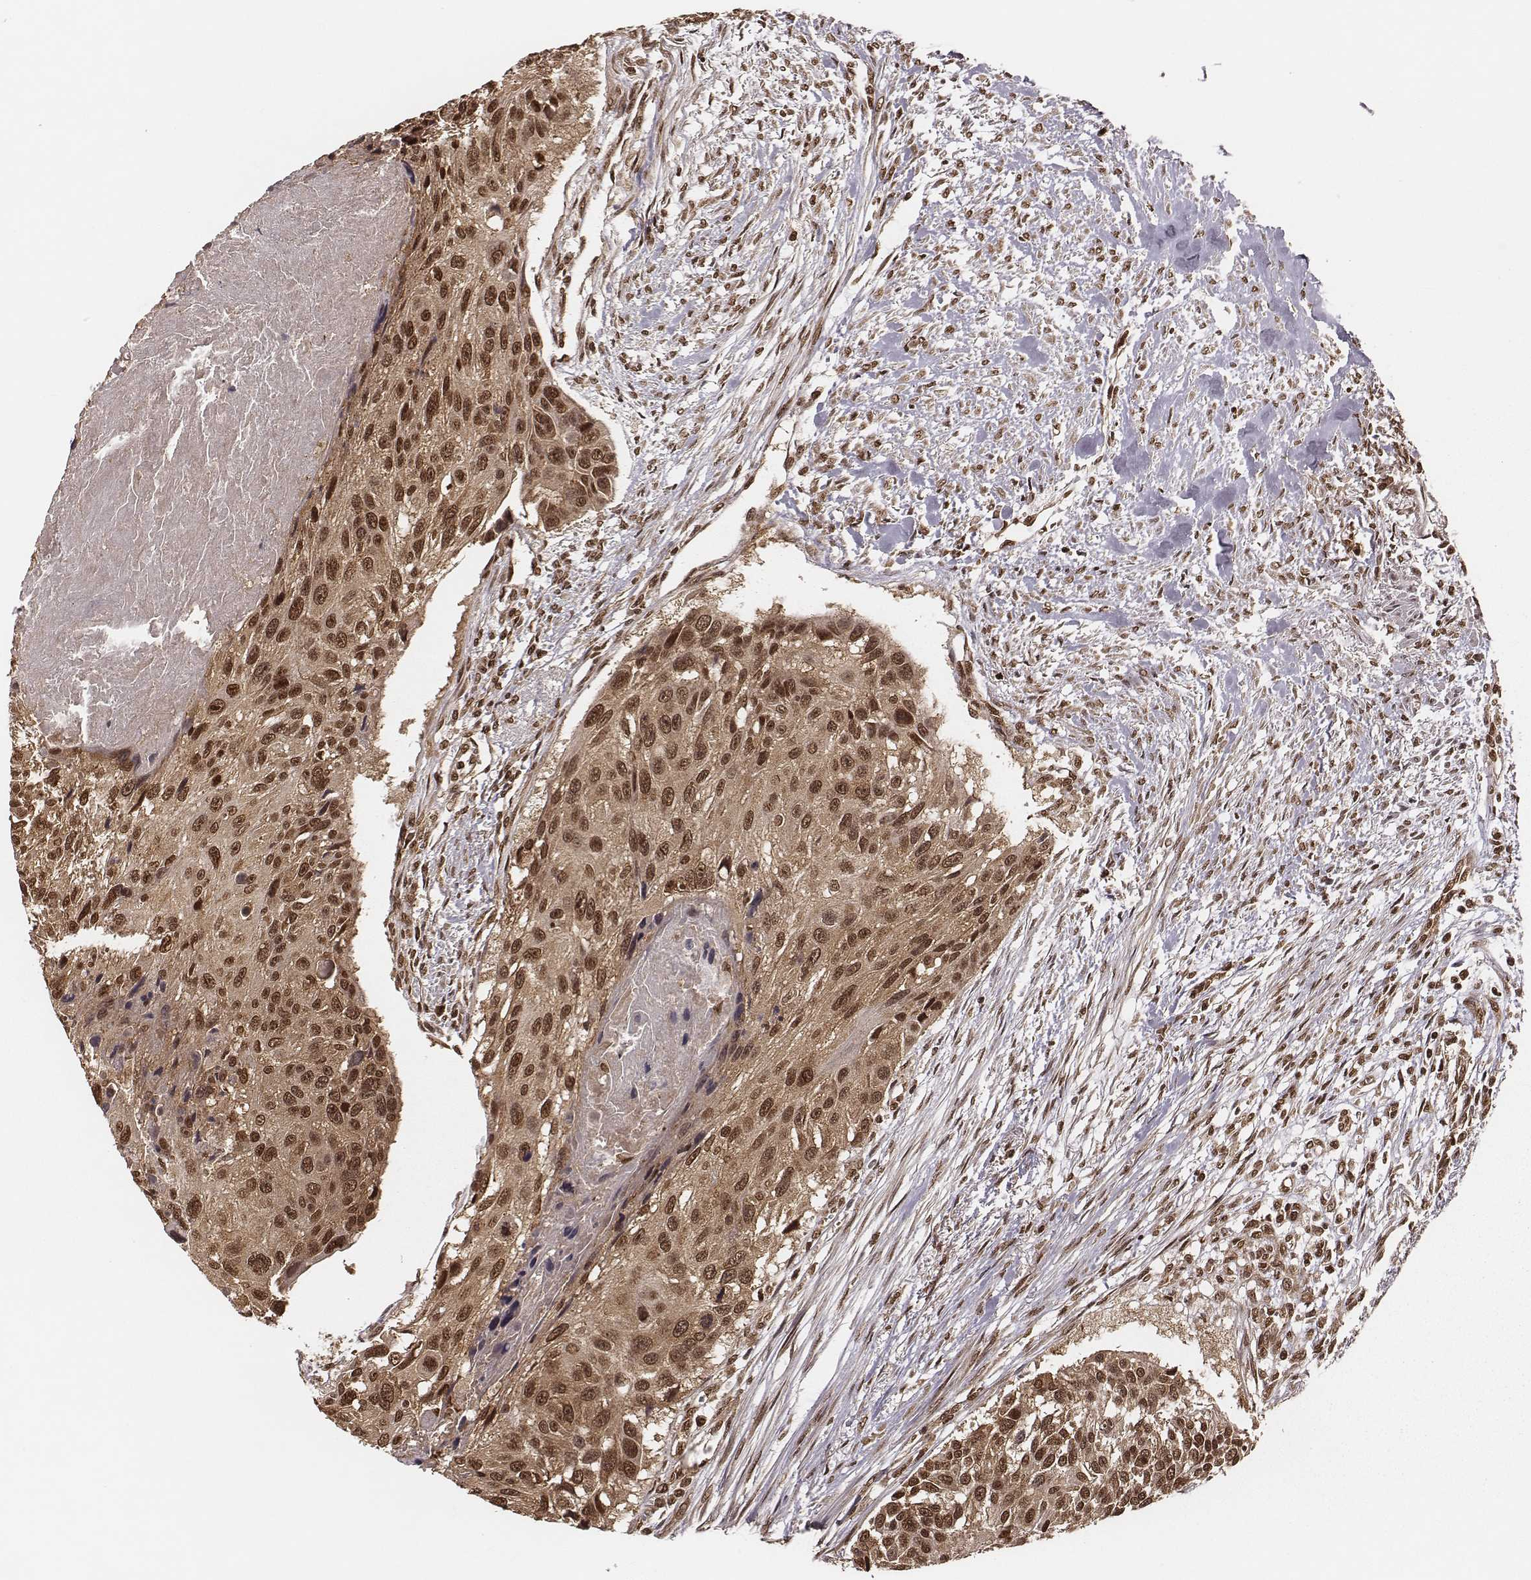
{"staining": {"intensity": "moderate", "quantity": ">75%", "location": "cytoplasmic/membranous,nuclear"}, "tissue": "urothelial cancer", "cell_type": "Tumor cells", "image_type": "cancer", "snomed": [{"axis": "morphology", "description": "Urothelial carcinoma, NOS"}, {"axis": "topography", "description": "Urinary bladder"}], "caption": "Human transitional cell carcinoma stained with a protein marker displays moderate staining in tumor cells.", "gene": "NFX1", "patient": {"sex": "male", "age": 55}}